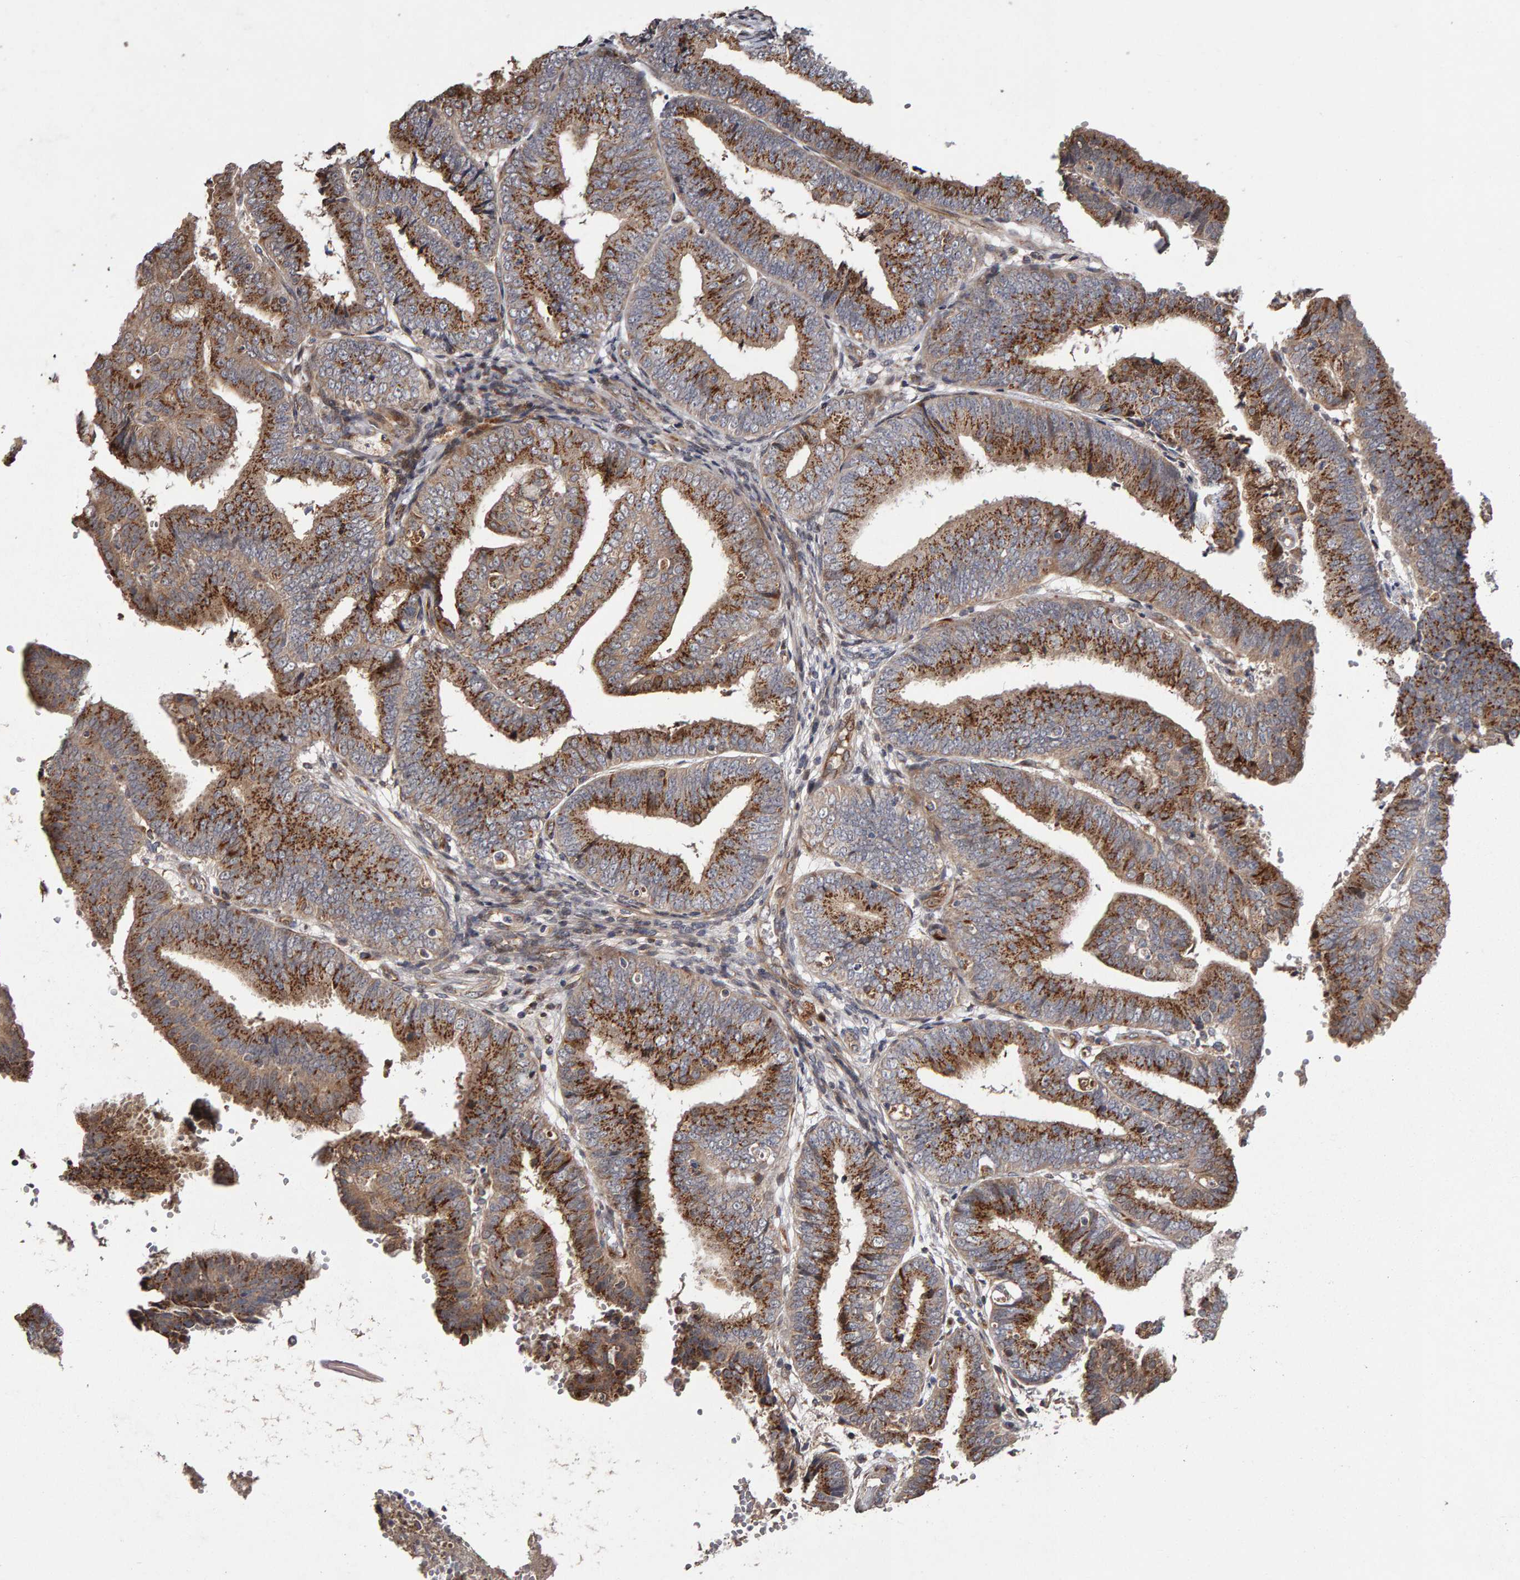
{"staining": {"intensity": "strong", "quantity": ">75%", "location": "cytoplasmic/membranous"}, "tissue": "endometrial cancer", "cell_type": "Tumor cells", "image_type": "cancer", "snomed": [{"axis": "morphology", "description": "Adenocarcinoma, NOS"}, {"axis": "topography", "description": "Endometrium"}], "caption": "A high-resolution image shows immunohistochemistry (IHC) staining of endometrial cancer (adenocarcinoma), which displays strong cytoplasmic/membranous expression in about >75% of tumor cells. (IHC, brightfield microscopy, high magnification).", "gene": "CANT1", "patient": {"sex": "female", "age": 63}}